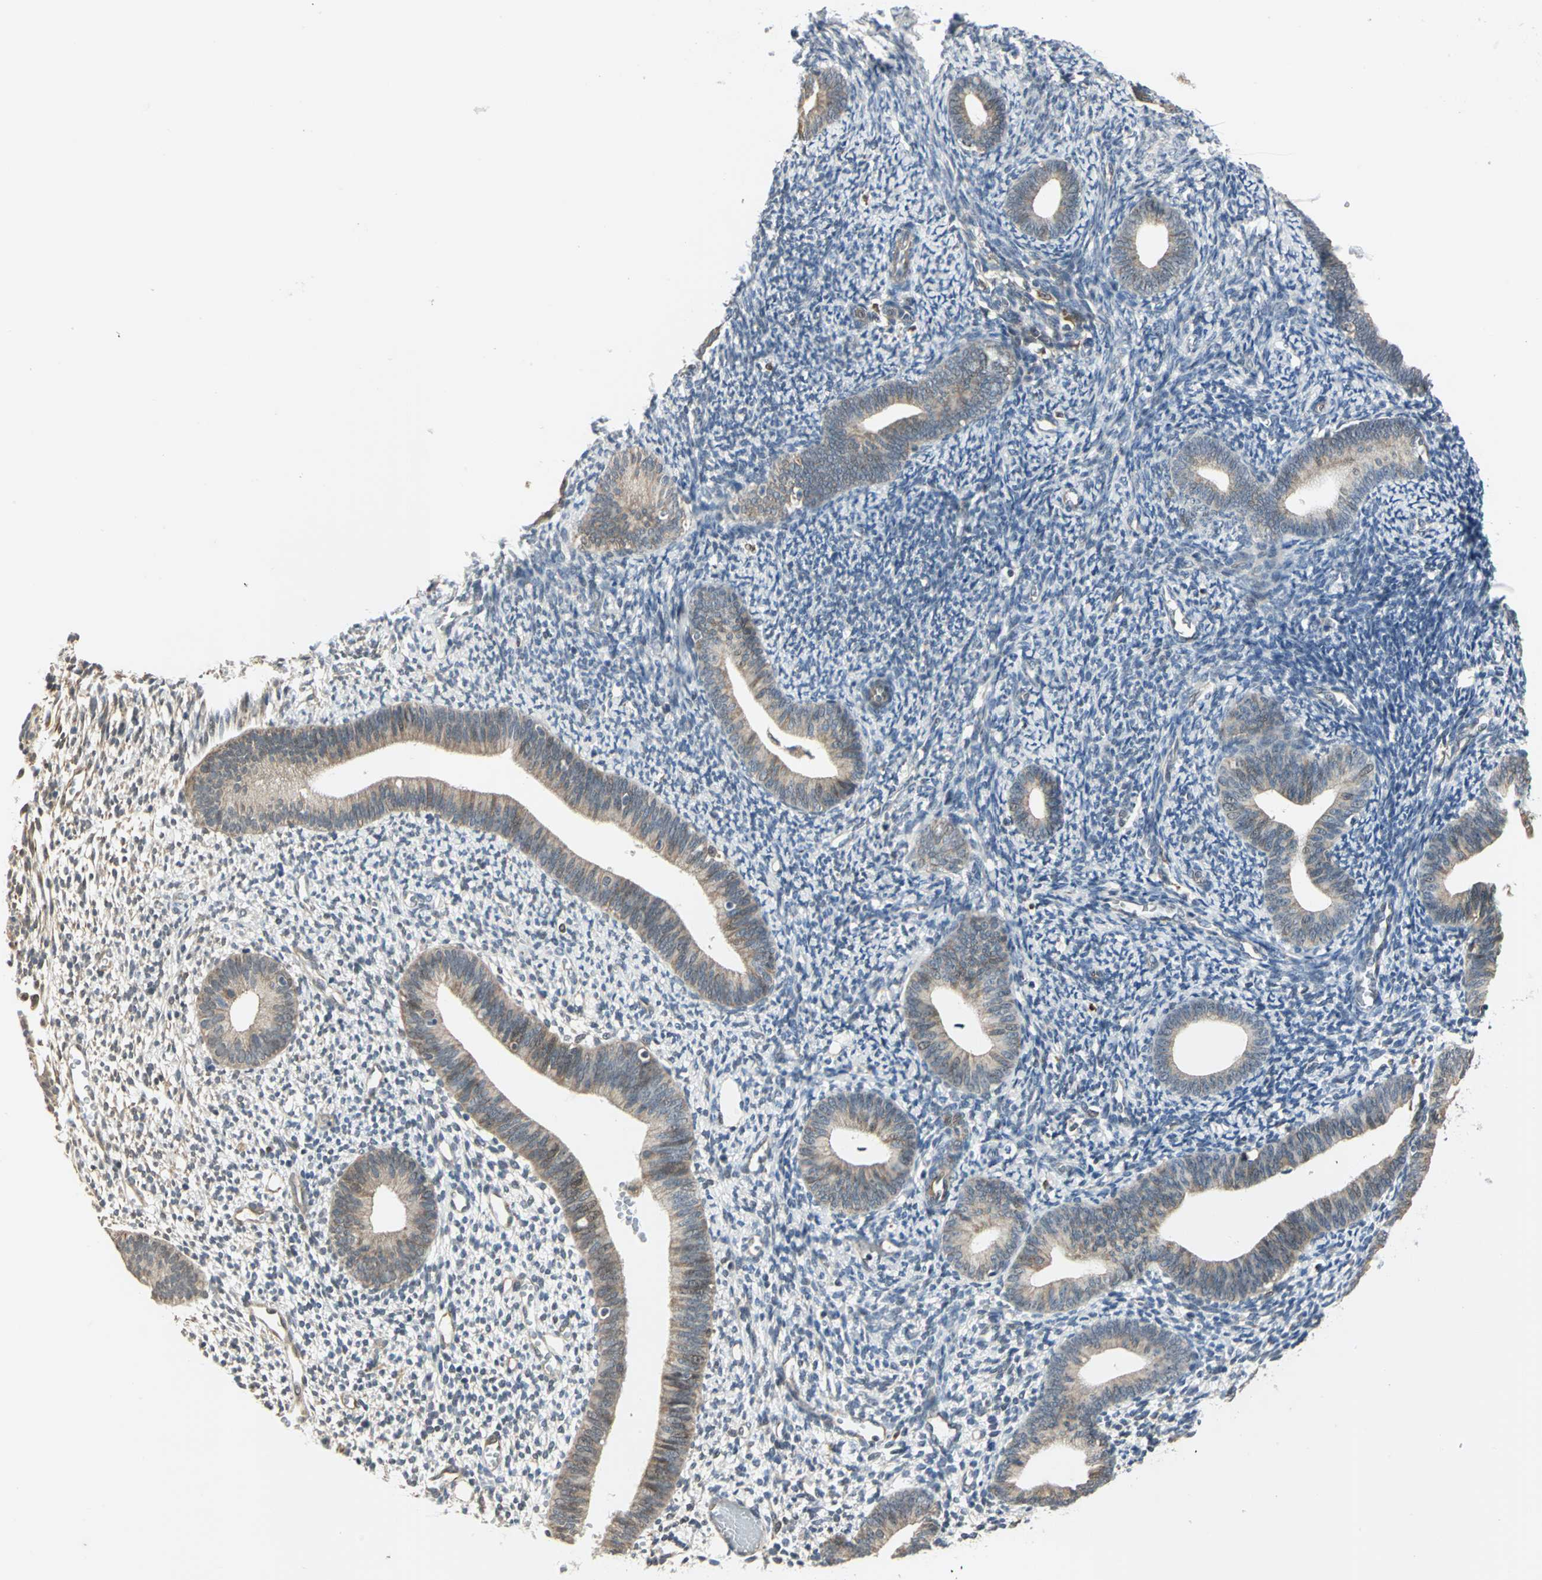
{"staining": {"intensity": "negative", "quantity": "none", "location": "none"}, "tissue": "endometrium", "cell_type": "Cells in endometrial stroma", "image_type": "normal", "snomed": [{"axis": "morphology", "description": "Normal tissue, NOS"}, {"axis": "topography", "description": "Smooth muscle"}, {"axis": "topography", "description": "Endometrium"}], "caption": "This histopathology image is of normal endometrium stained with IHC to label a protein in brown with the nuclei are counter-stained blue. There is no staining in cells in endometrial stroma. (IHC, brightfield microscopy, high magnification).", "gene": "PLAGL2", "patient": {"sex": "female", "age": 57}}